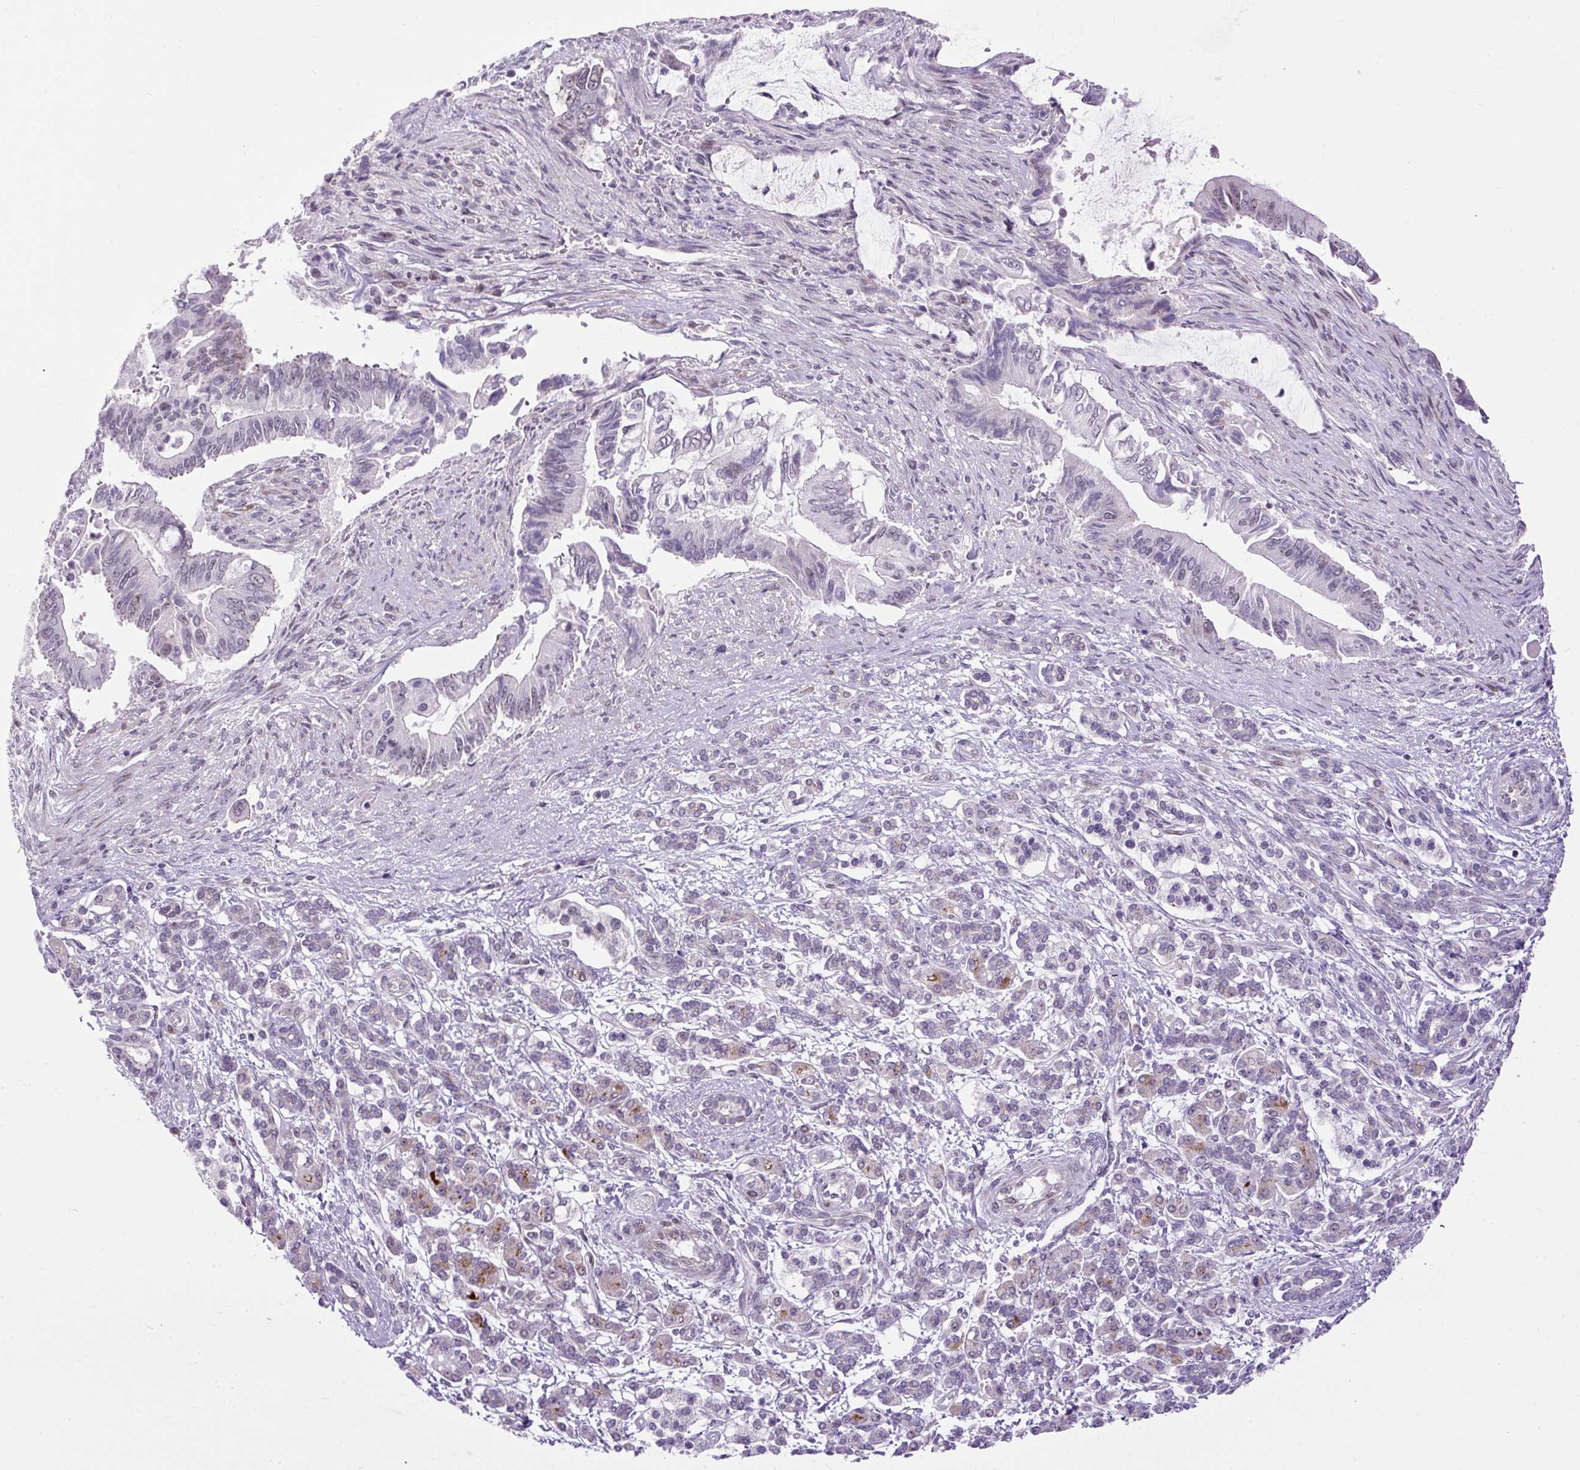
{"staining": {"intensity": "negative", "quantity": "none", "location": "none"}, "tissue": "pancreatic cancer", "cell_type": "Tumor cells", "image_type": "cancer", "snomed": [{"axis": "morphology", "description": "Adenocarcinoma, NOS"}, {"axis": "topography", "description": "Pancreas"}], "caption": "Immunohistochemistry (IHC) histopathology image of human adenocarcinoma (pancreatic) stained for a protein (brown), which exhibits no expression in tumor cells. Brightfield microscopy of immunohistochemistry (IHC) stained with DAB (brown) and hematoxylin (blue), captured at high magnification.", "gene": "ARHGEF18", "patient": {"sex": "male", "age": 68}}